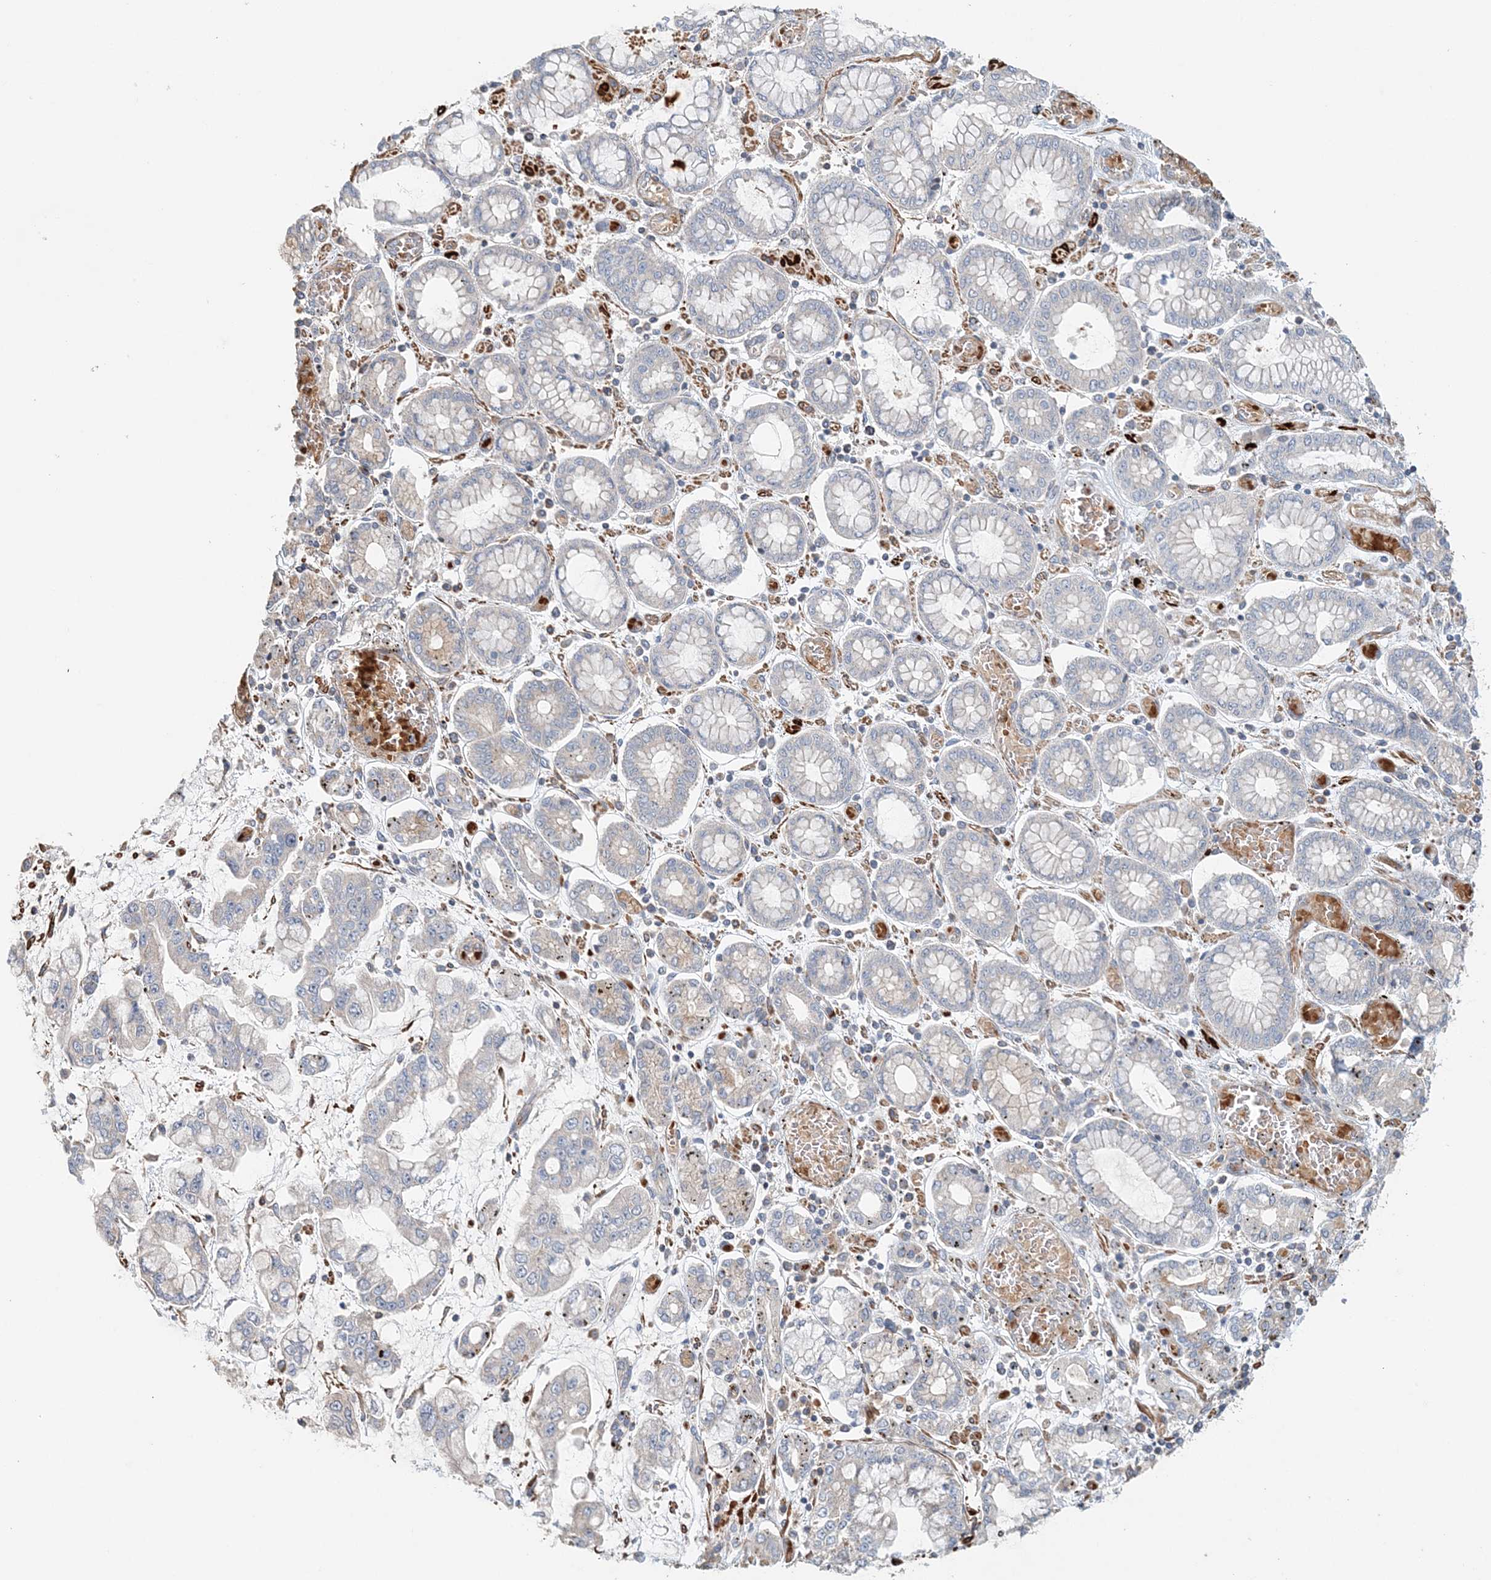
{"staining": {"intensity": "negative", "quantity": "none", "location": "none"}, "tissue": "stomach cancer", "cell_type": "Tumor cells", "image_type": "cancer", "snomed": [{"axis": "morphology", "description": "Normal tissue, NOS"}, {"axis": "morphology", "description": "Adenocarcinoma, NOS"}, {"axis": "topography", "description": "Stomach, upper"}, {"axis": "topography", "description": "Stomach"}], "caption": "An immunohistochemistry histopathology image of stomach cancer (adenocarcinoma) is shown. There is no staining in tumor cells of stomach cancer (adenocarcinoma).", "gene": "TTI1", "patient": {"sex": "male", "age": 76}}